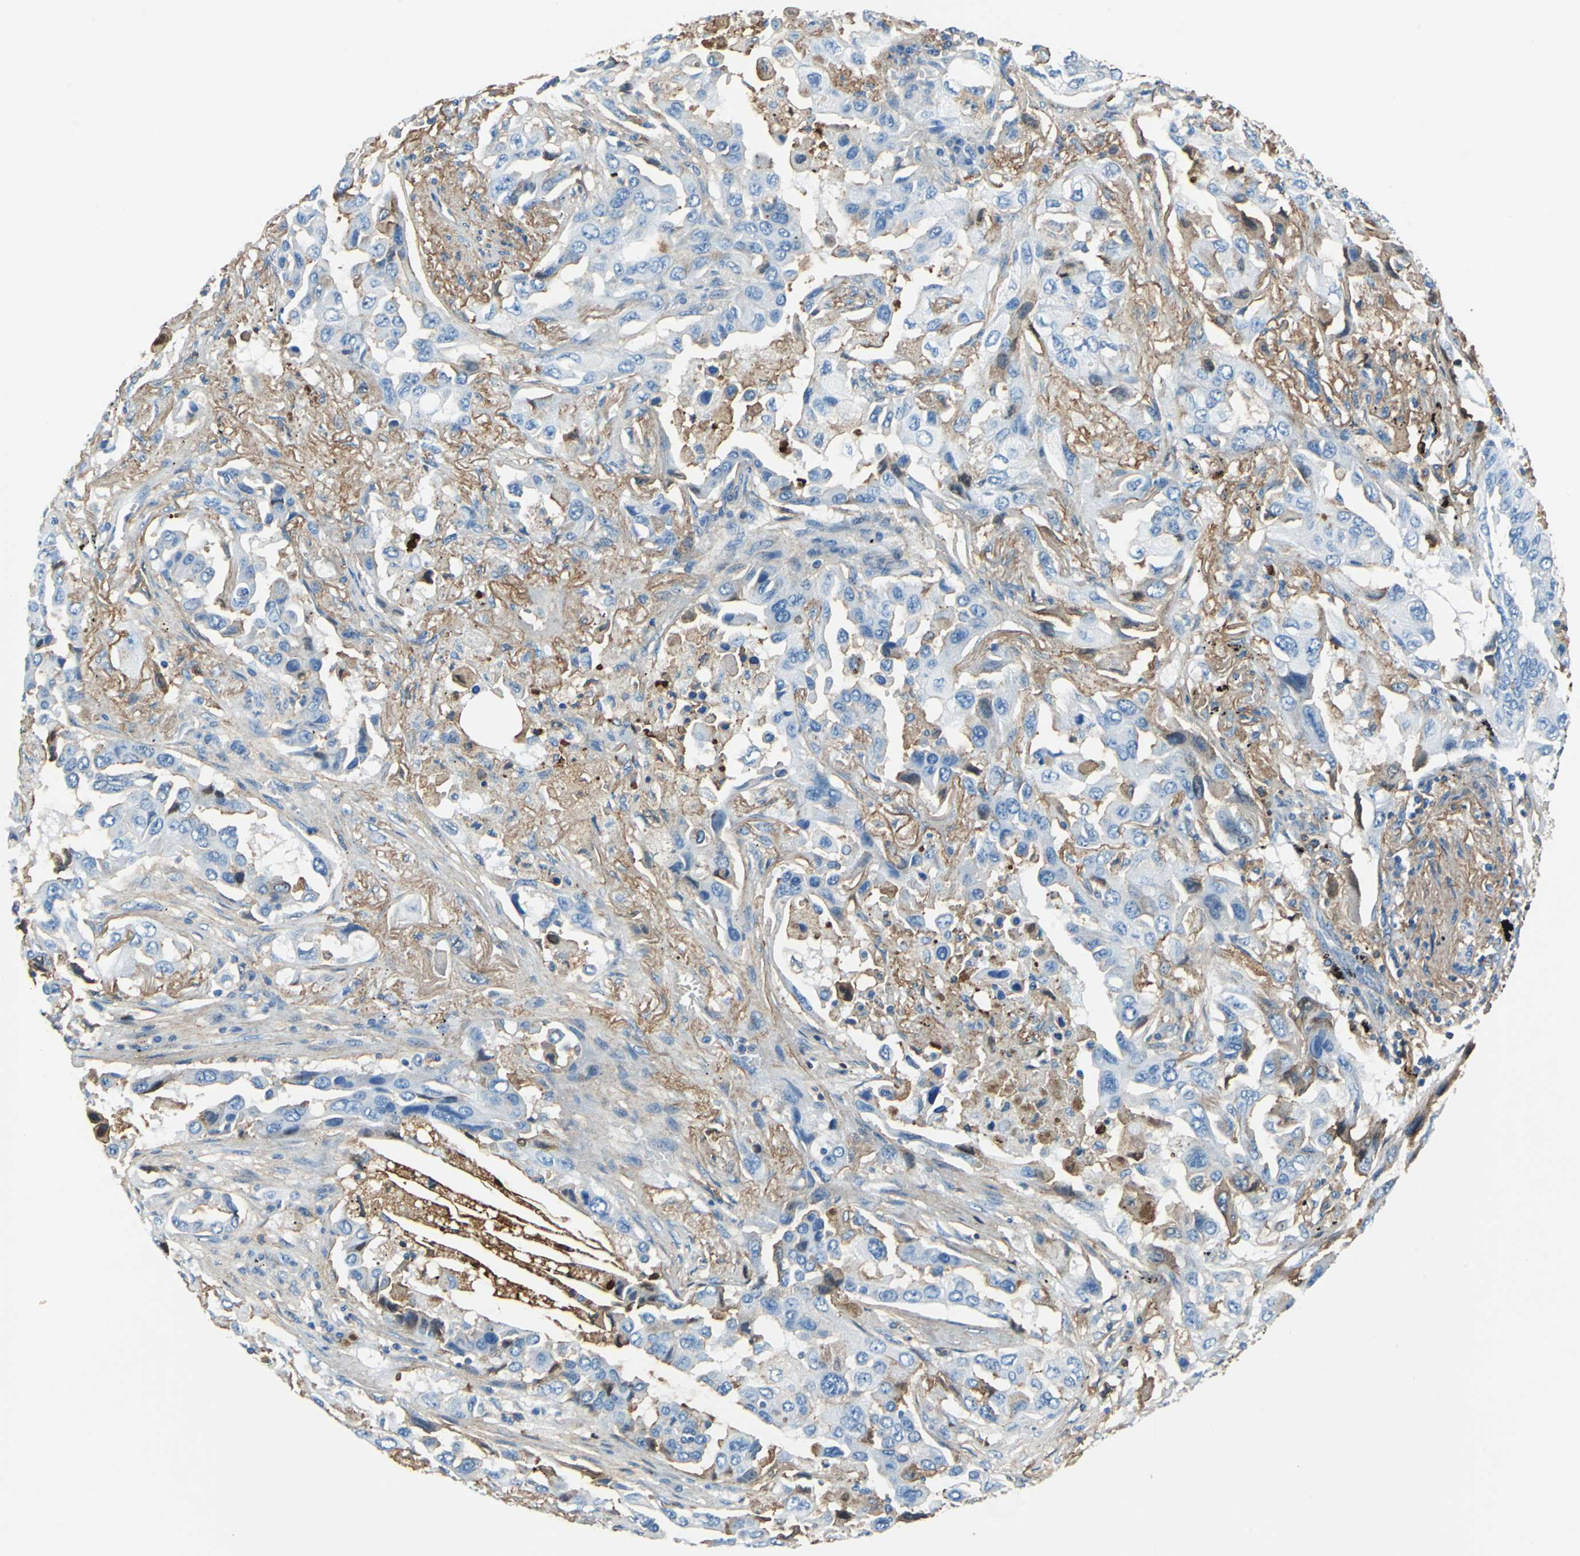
{"staining": {"intensity": "weak", "quantity": "<25%", "location": "cytoplasmic/membranous"}, "tissue": "lung cancer", "cell_type": "Tumor cells", "image_type": "cancer", "snomed": [{"axis": "morphology", "description": "Adenocarcinoma, NOS"}, {"axis": "topography", "description": "Lung"}], "caption": "The immunohistochemistry (IHC) micrograph has no significant staining in tumor cells of lung cancer tissue. (DAB immunohistochemistry with hematoxylin counter stain).", "gene": "ALB", "patient": {"sex": "female", "age": 65}}